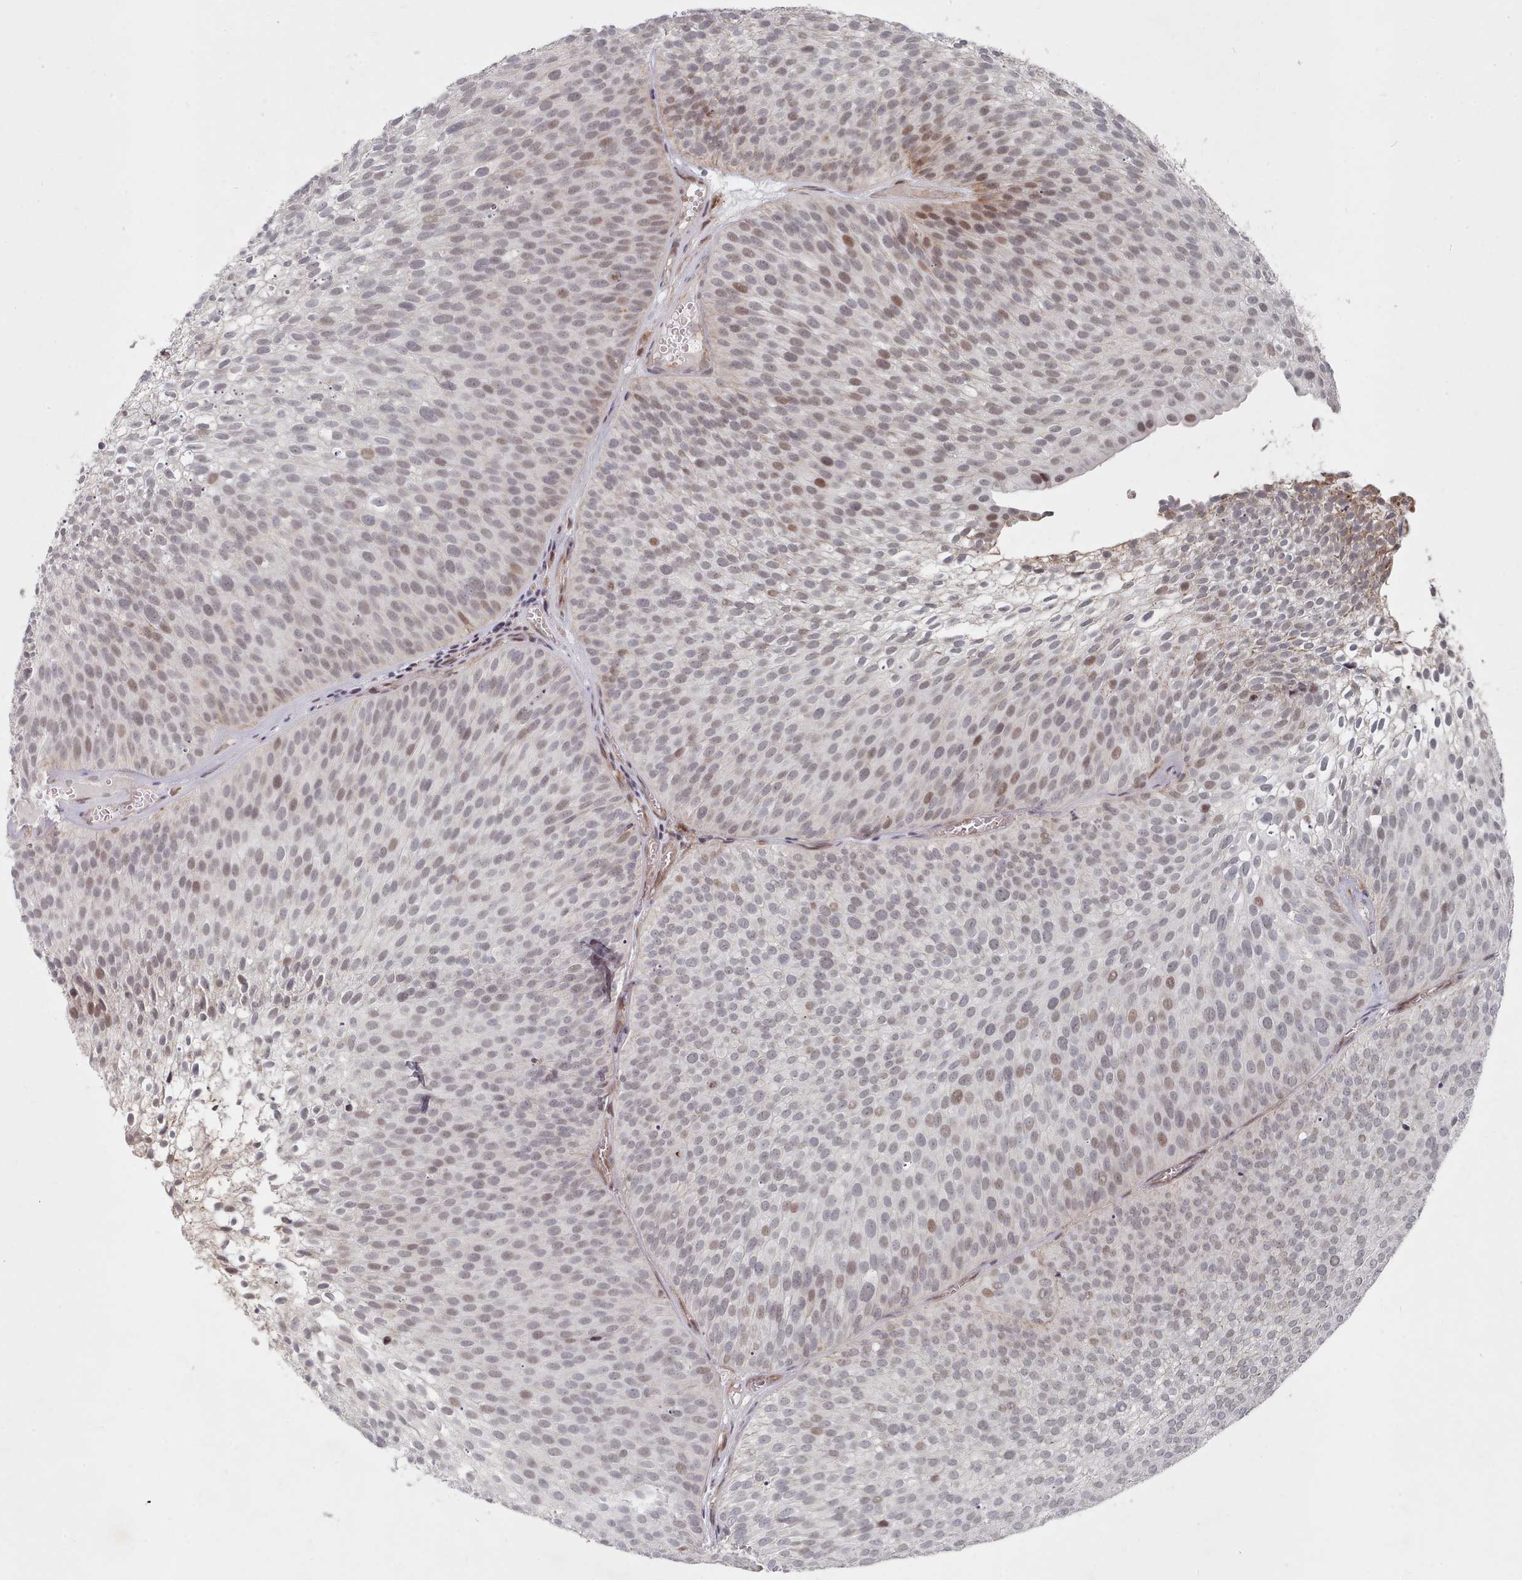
{"staining": {"intensity": "negative", "quantity": "none", "location": "none"}, "tissue": "urothelial cancer", "cell_type": "Tumor cells", "image_type": "cancer", "snomed": [{"axis": "morphology", "description": "Urothelial carcinoma, Low grade"}, {"axis": "topography", "description": "Urinary bladder"}], "caption": "The image displays no significant expression in tumor cells of low-grade urothelial carcinoma. The staining is performed using DAB brown chromogen with nuclei counter-stained in using hematoxylin.", "gene": "CPSF4", "patient": {"sex": "male", "age": 91}}